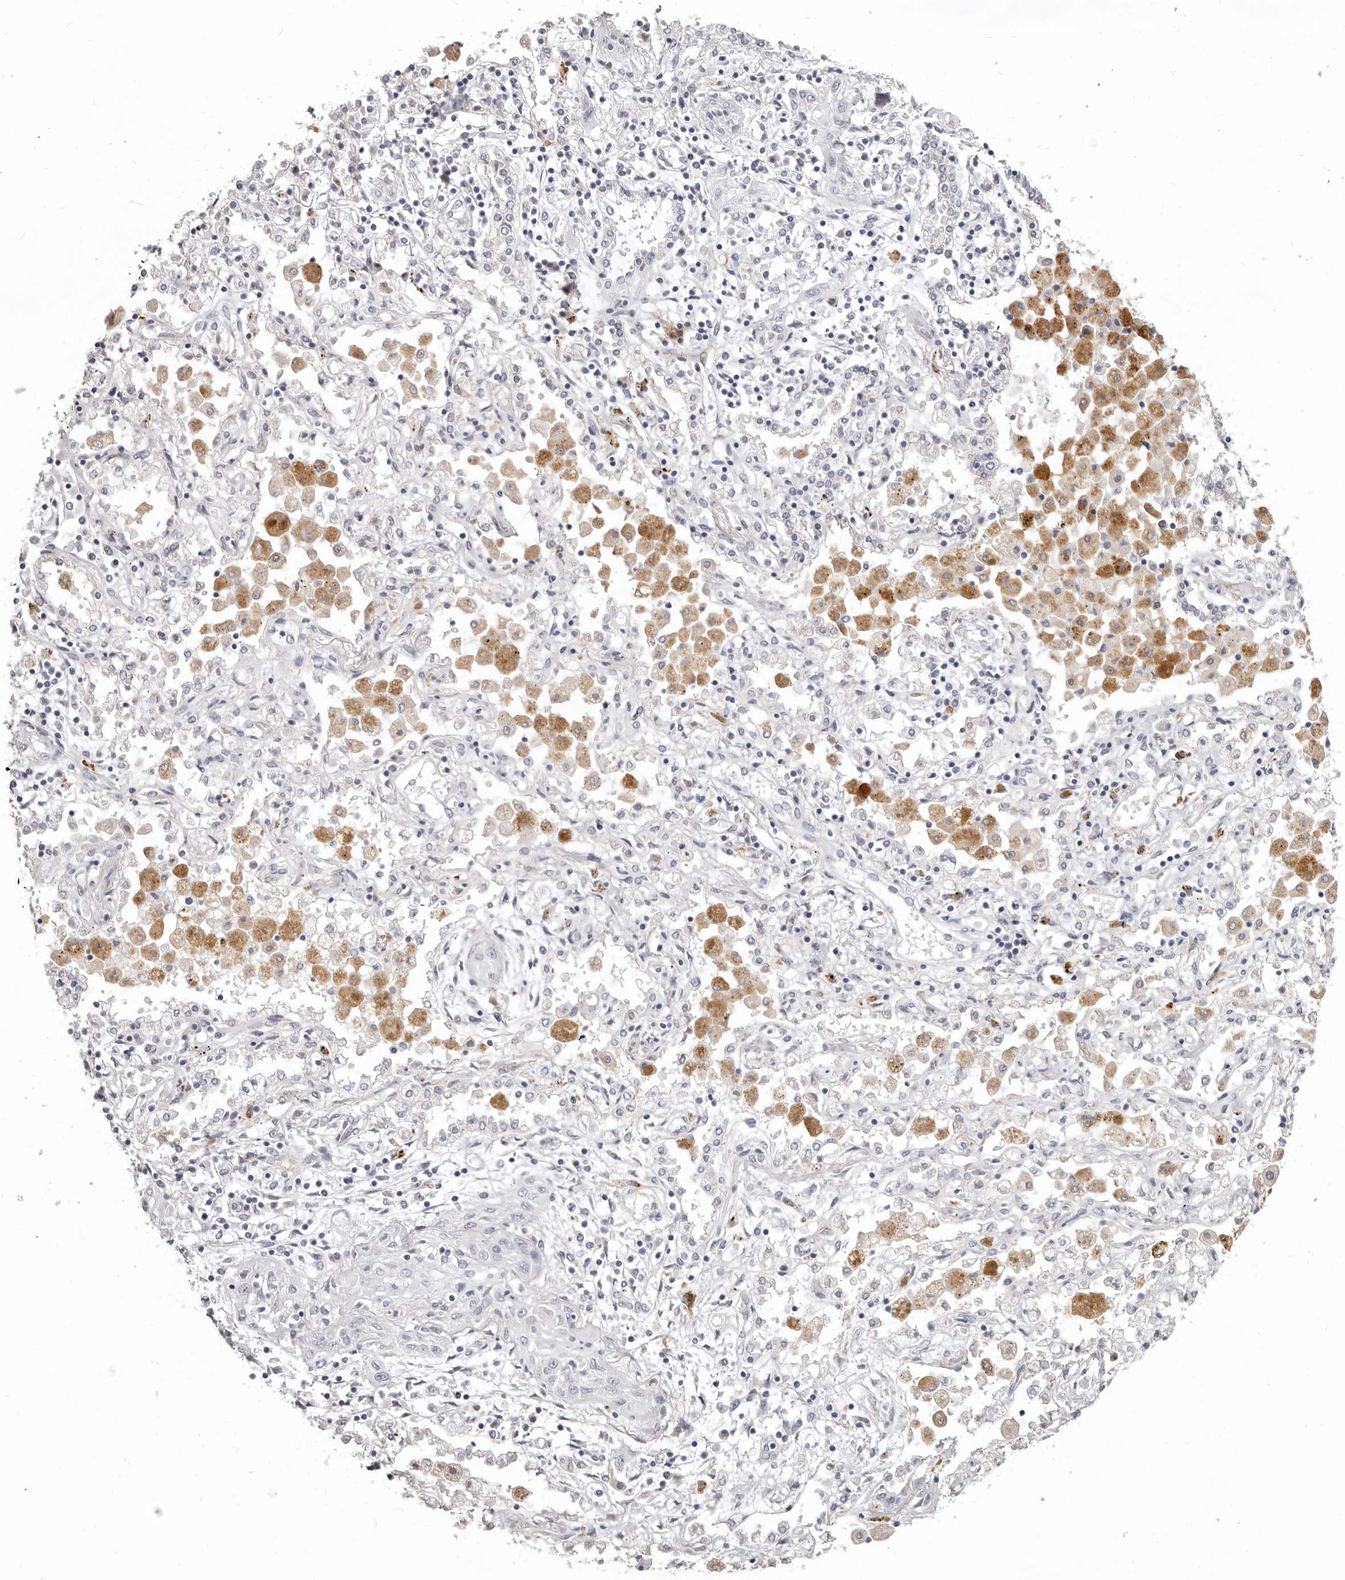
{"staining": {"intensity": "negative", "quantity": "none", "location": "none"}, "tissue": "lung cancer", "cell_type": "Tumor cells", "image_type": "cancer", "snomed": [{"axis": "morphology", "description": "Squamous cell carcinoma, NOS"}, {"axis": "topography", "description": "Lung"}], "caption": "Tumor cells show no significant protein staining in lung cancer.", "gene": "PCDHB6", "patient": {"sex": "female", "age": 47}}